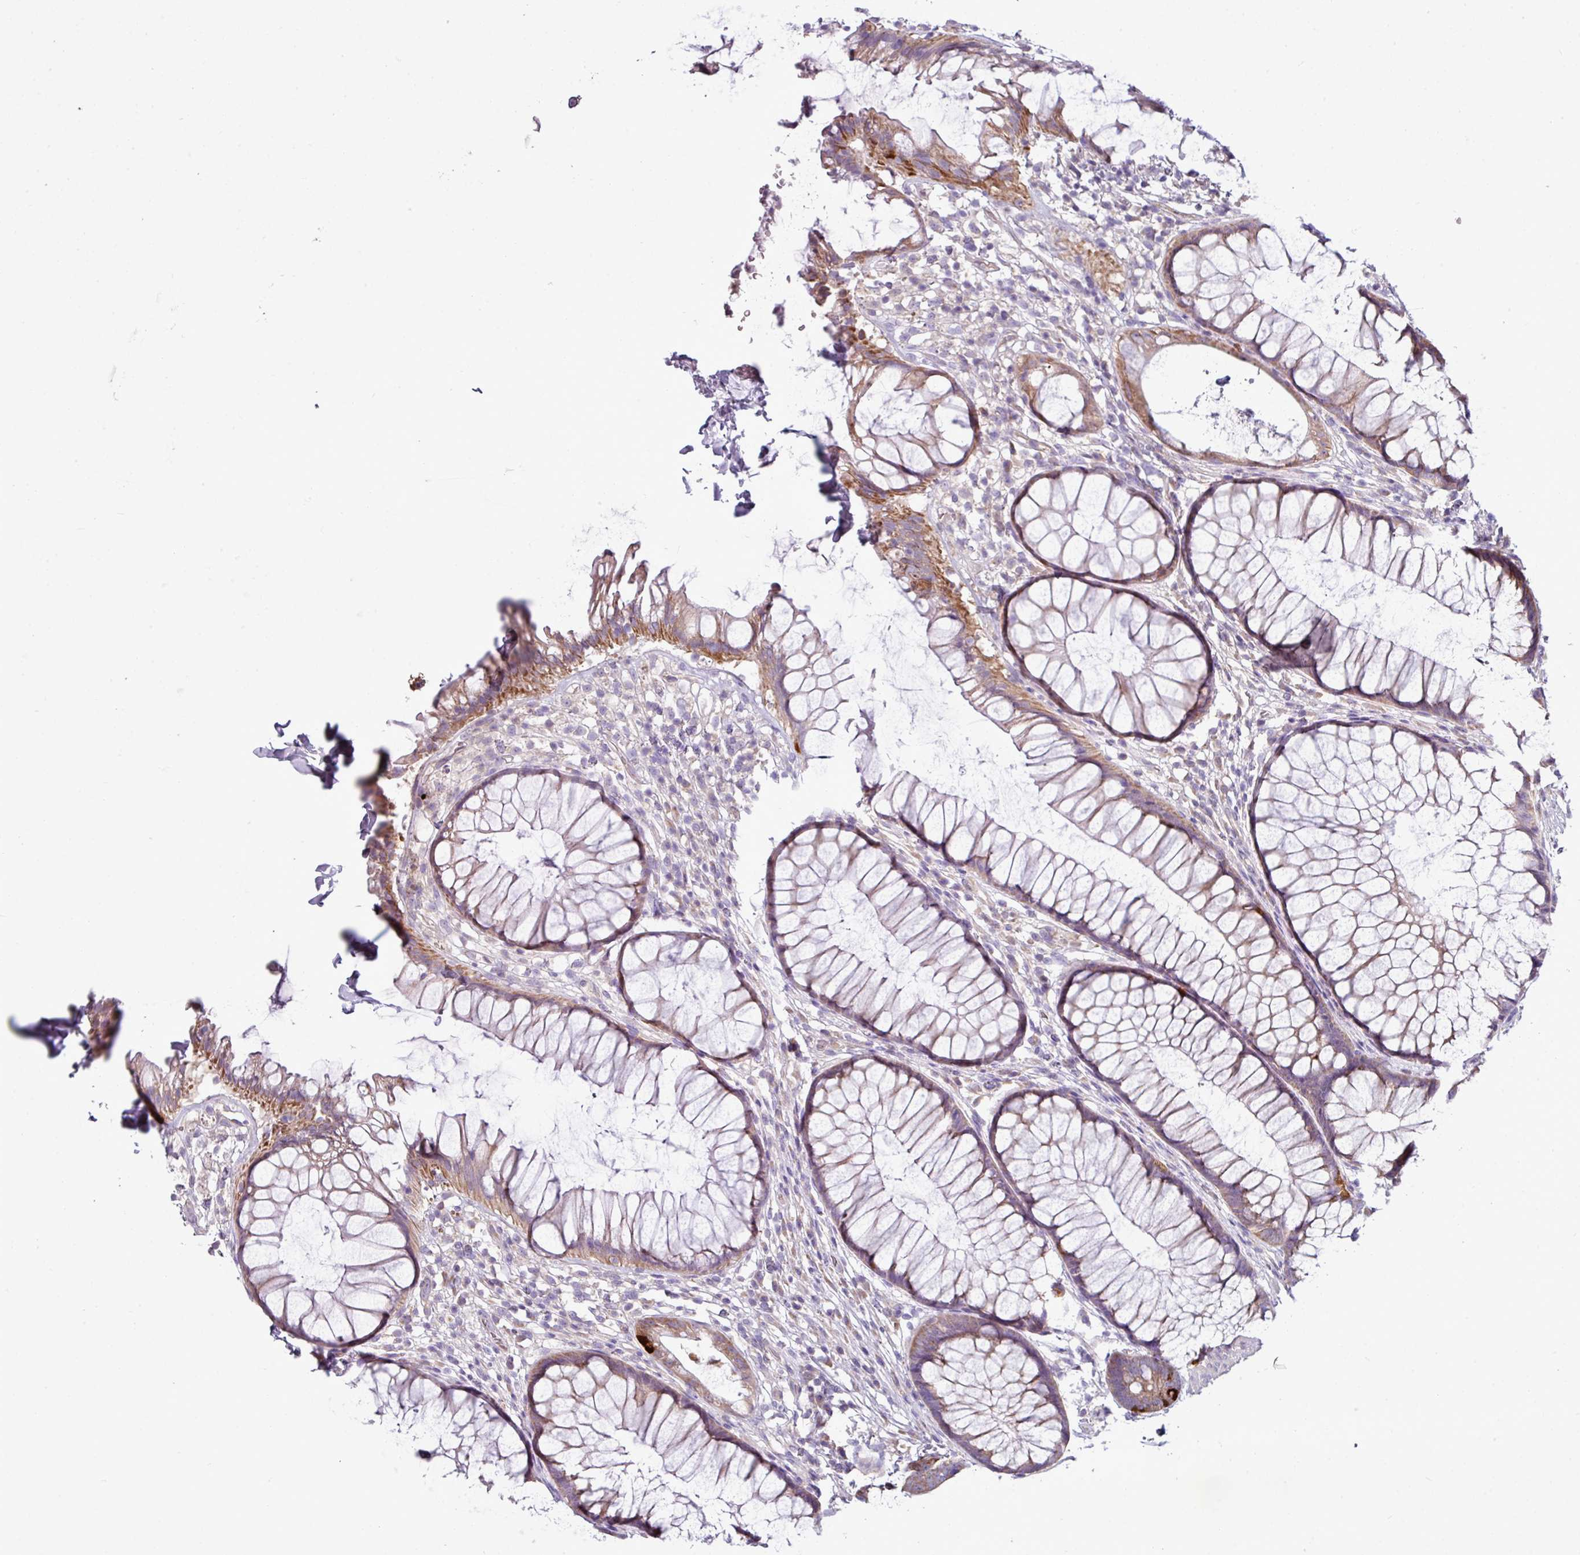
{"staining": {"intensity": "moderate", "quantity": ">75%", "location": "cytoplasmic/membranous"}, "tissue": "rectum", "cell_type": "Glandular cells", "image_type": "normal", "snomed": [{"axis": "morphology", "description": "Normal tissue, NOS"}, {"axis": "topography", "description": "Smooth muscle"}, {"axis": "topography", "description": "Rectum"}], "caption": "Immunohistochemical staining of normal human rectum displays >75% levels of moderate cytoplasmic/membranous protein expression in about >75% of glandular cells.", "gene": "AGAP4", "patient": {"sex": "male", "age": 53}}